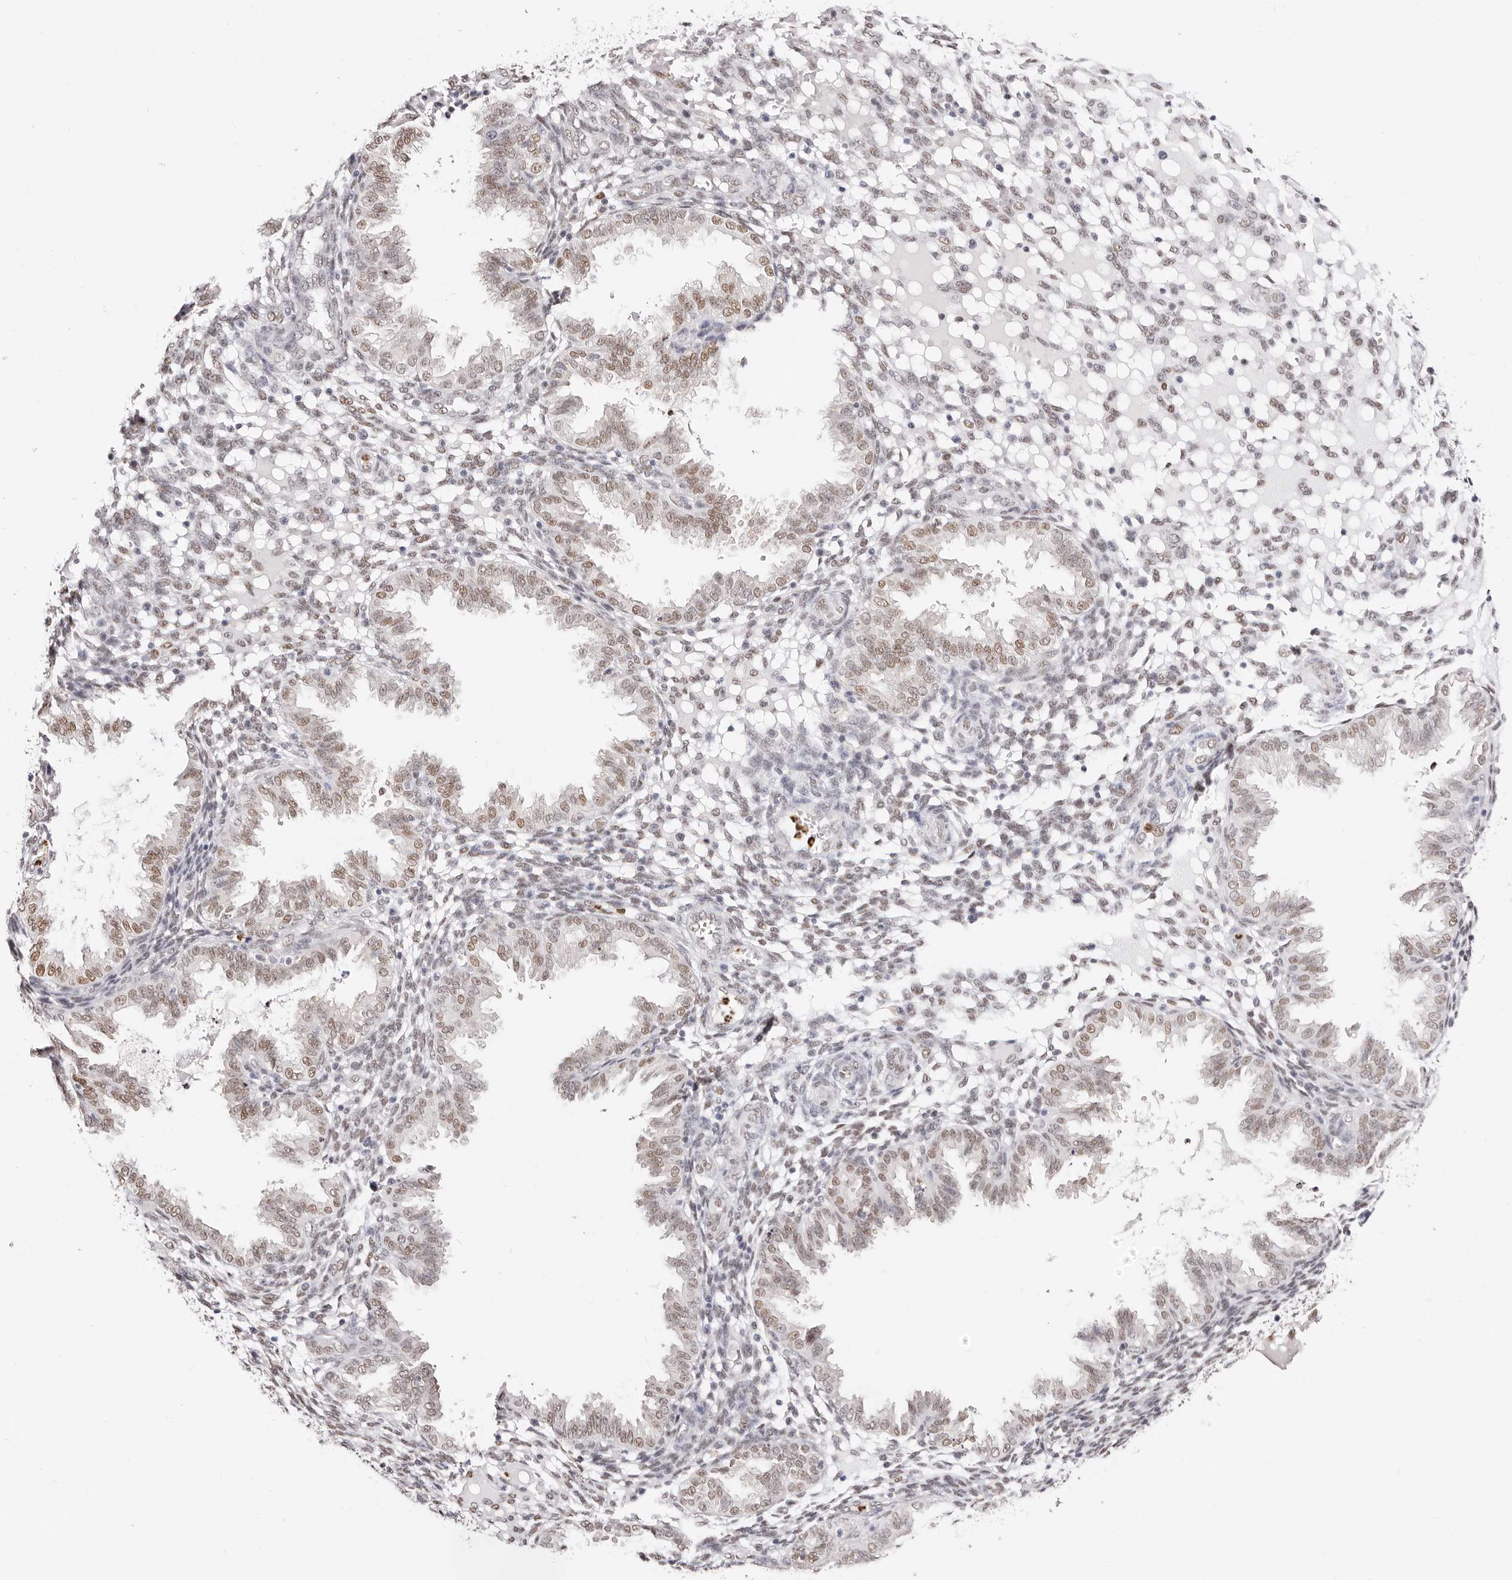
{"staining": {"intensity": "weak", "quantity": "25%-75%", "location": "nuclear"}, "tissue": "endometrium", "cell_type": "Cells in endometrial stroma", "image_type": "normal", "snomed": [{"axis": "morphology", "description": "Normal tissue, NOS"}, {"axis": "topography", "description": "Endometrium"}], "caption": "Immunohistochemistry of unremarkable human endometrium demonstrates low levels of weak nuclear staining in about 25%-75% of cells in endometrial stroma. Nuclei are stained in blue.", "gene": "TKT", "patient": {"sex": "female", "age": 33}}